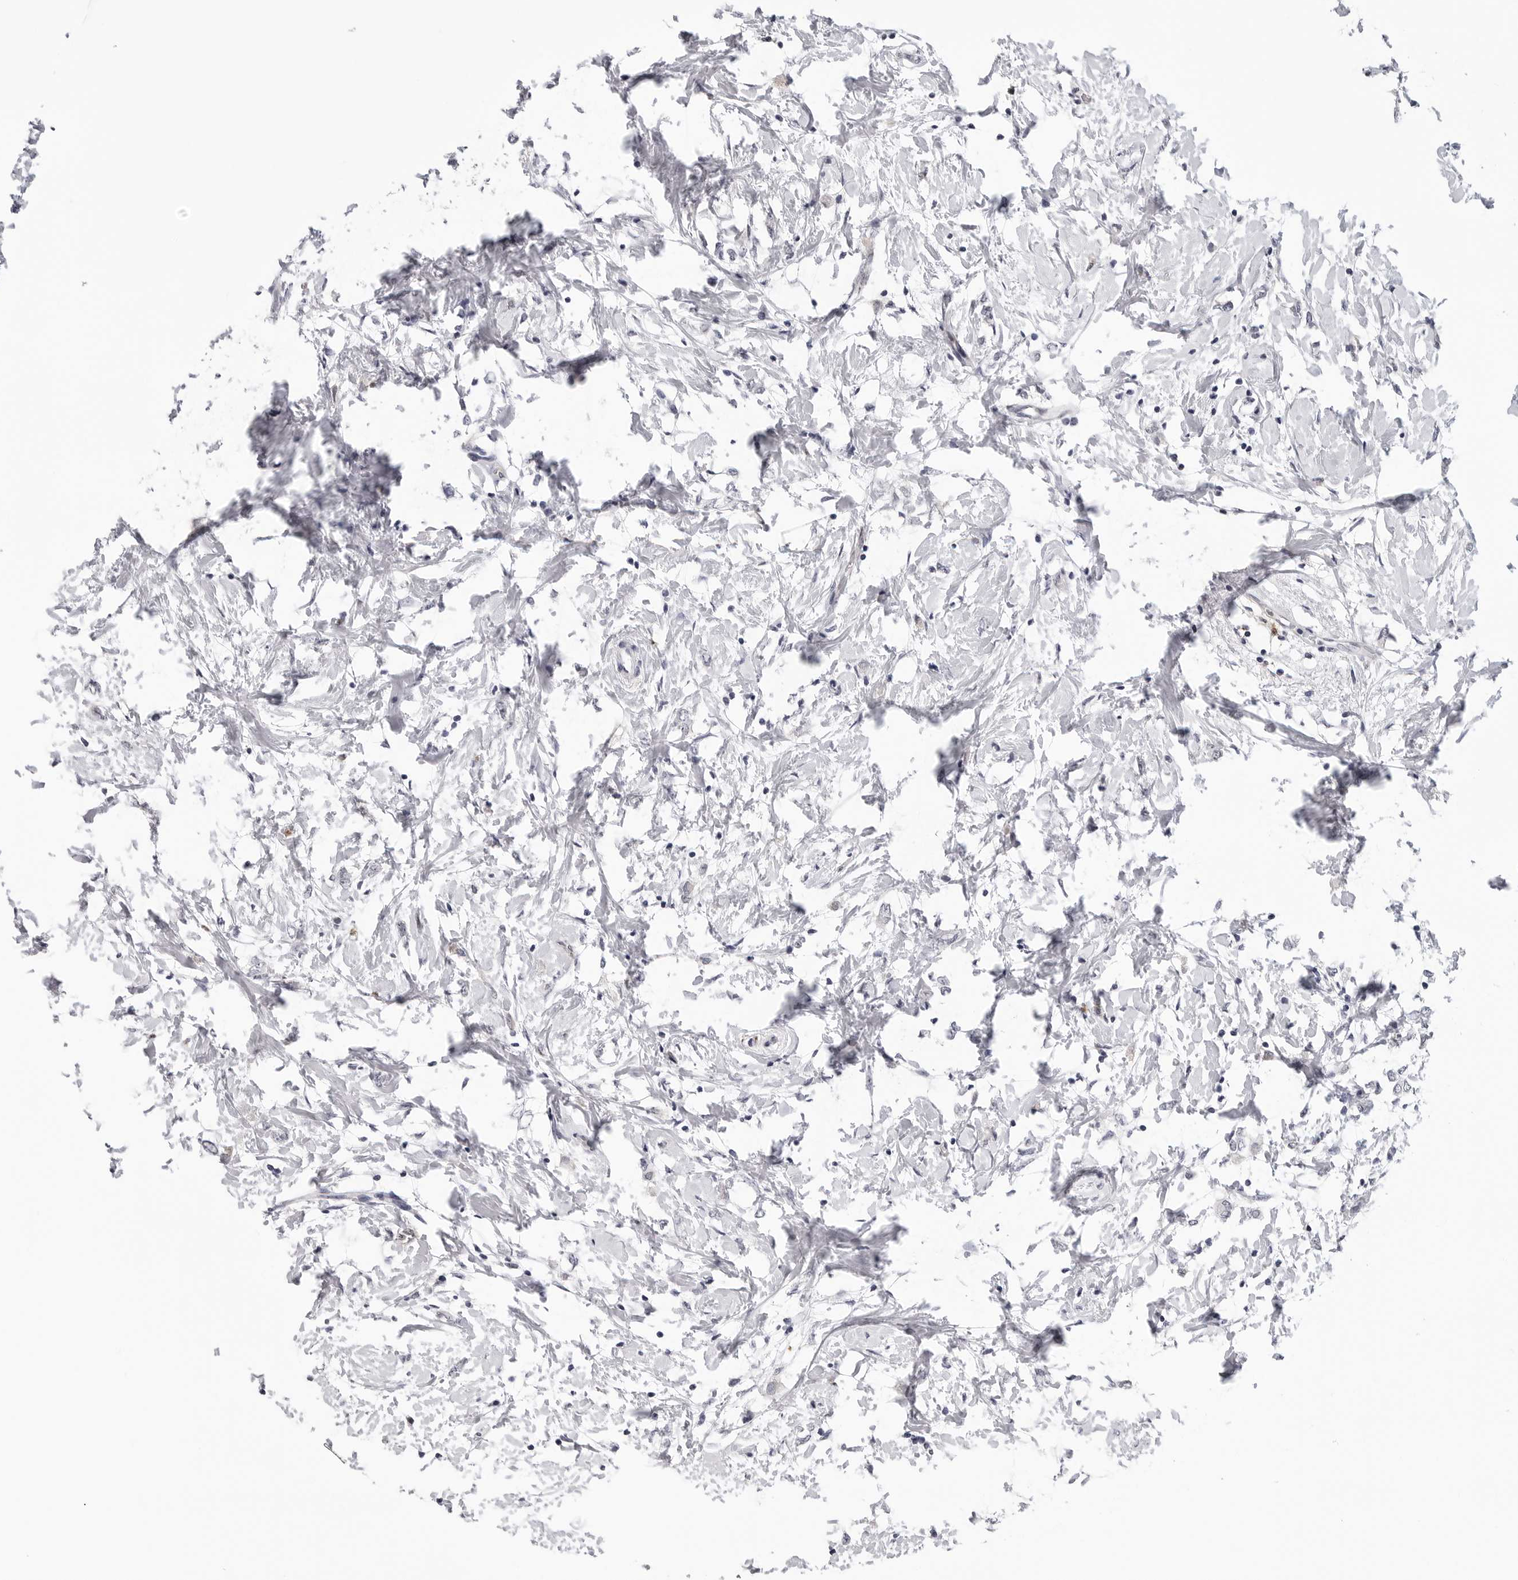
{"staining": {"intensity": "negative", "quantity": "none", "location": "none"}, "tissue": "breast cancer", "cell_type": "Tumor cells", "image_type": "cancer", "snomed": [{"axis": "morphology", "description": "Normal tissue, NOS"}, {"axis": "morphology", "description": "Lobular carcinoma"}, {"axis": "topography", "description": "Breast"}], "caption": "The immunohistochemistry (IHC) photomicrograph has no significant staining in tumor cells of breast lobular carcinoma tissue. The staining was performed using DAB (3,3'-diaminobenzidine) to visualize the protein expression in brown, while the nuclei were stained in blue with hematoxylin (Magnification: 20x).", "gene": "TRMT13", "patient": {"sex": "female", "age": 47}}